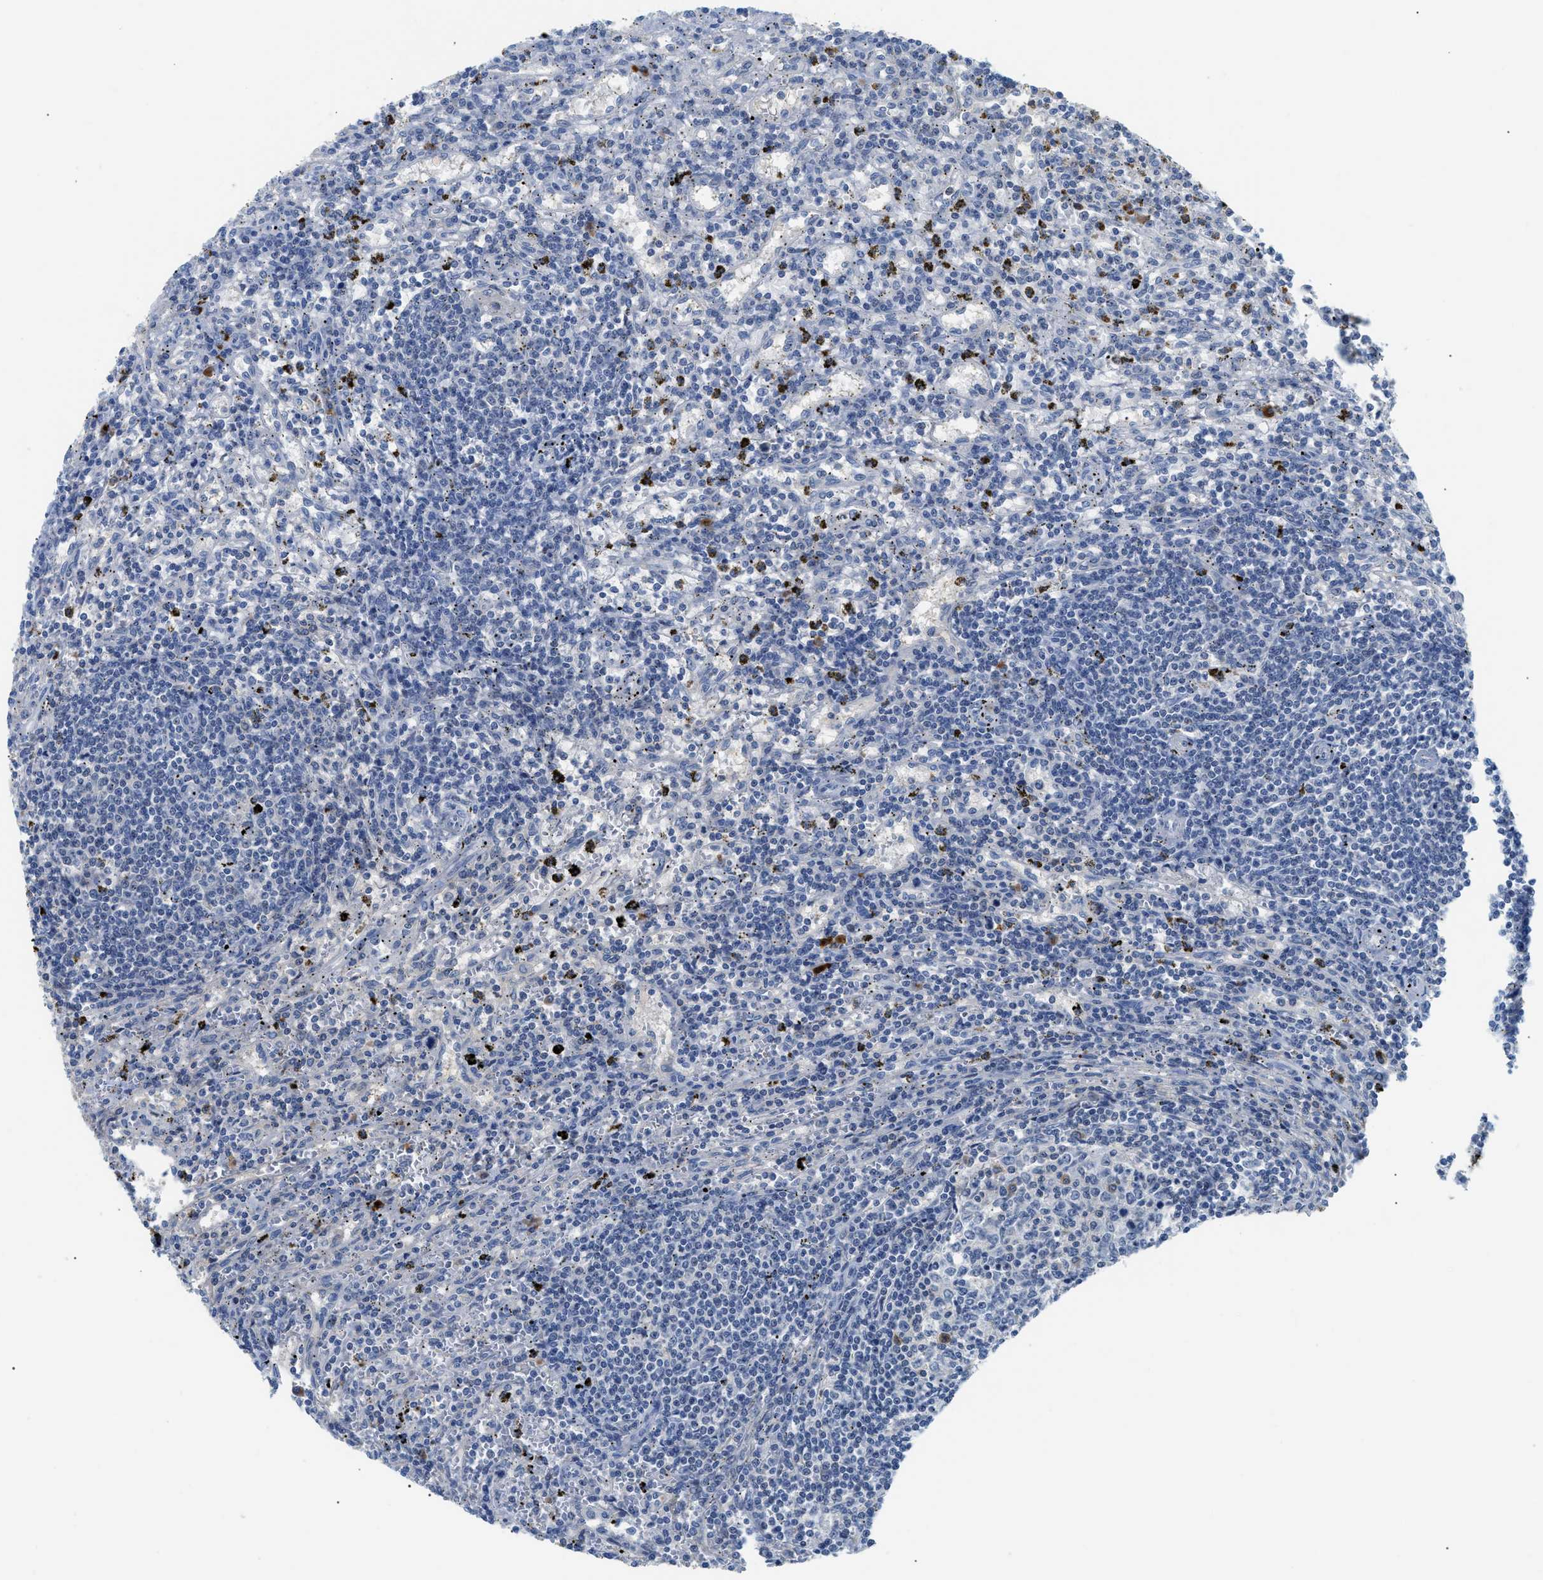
{"staining": {"intensity": "negative", "quantity": "none", "location": "none"}, "tissue": "lymphoma", "cell_type": "Tumor cells", "image_type": "cancer", "snomed": [{"axis": "morphology", "description": "Malignant lymphoma, non-Hodgkin's type, Low grade"}, {"axis": "topography", "description": "Spleen"}], "caption": "Immunohistochemistry image of lymphoma stained for a protein (brown), which reveals no positivity in tumor cells.", "gene": "OR9K2", "patient": {"sex": "male", "age": 76}}